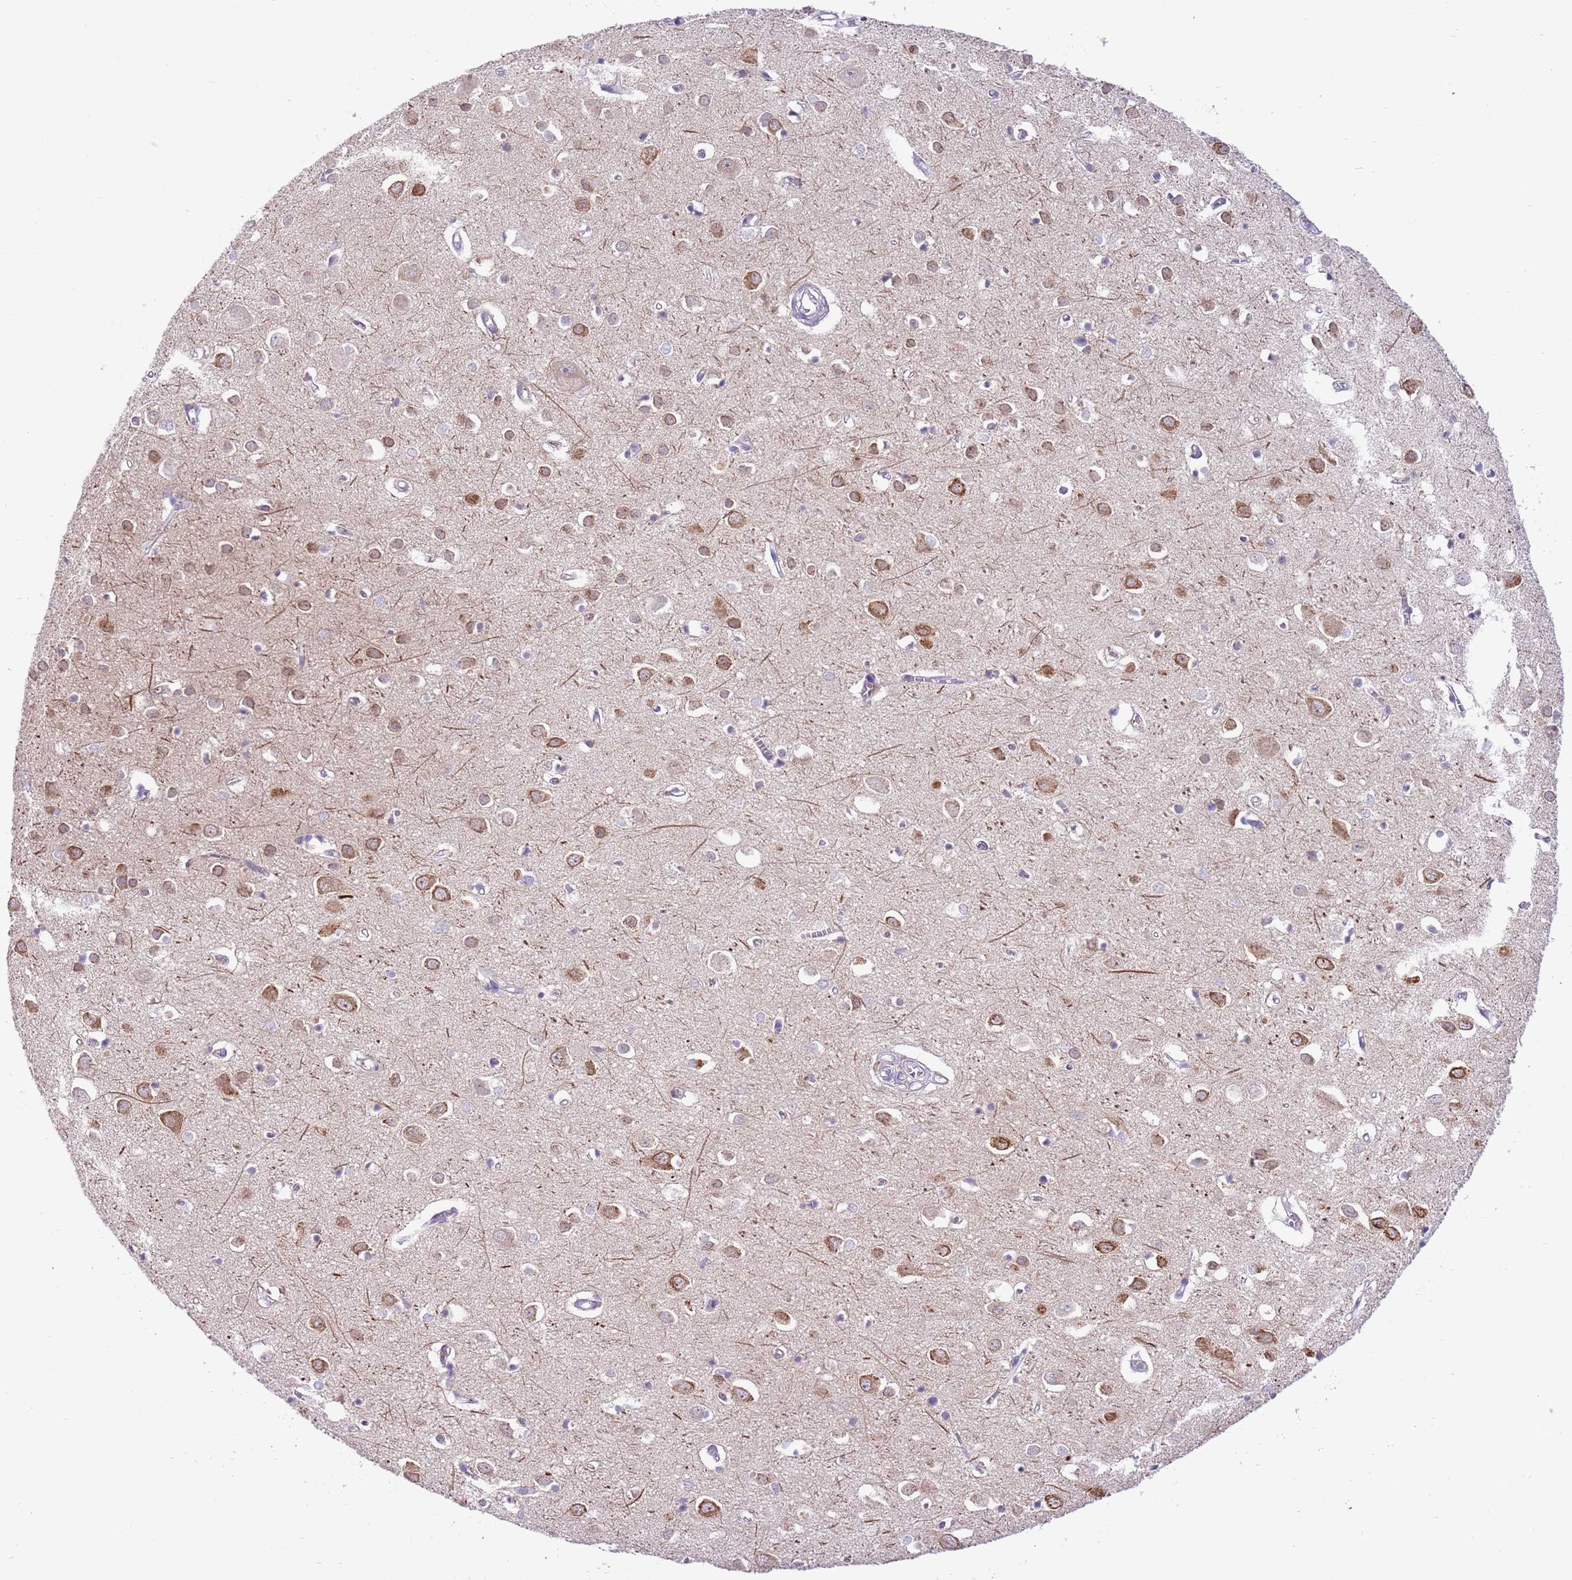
{"staining": {"intensity": "negative", "quantity": "none", "location": "none"}, "tissue": "cerebral cortex", "cell_type": "Endothelial cells", "image_type": "normal", "snomed": [{"axis": "morphology", "description": "Normal tissue, NOS"}, {"axis": "topography", "description": "Cerebral cortex"}], "caption": "Immunohistochemical staining of unremarkable cerebral cortex reveals no significant staining in endothelial cells.", "gene": "FBRSL1", "patient": {"sex": "female", "age": 64}}